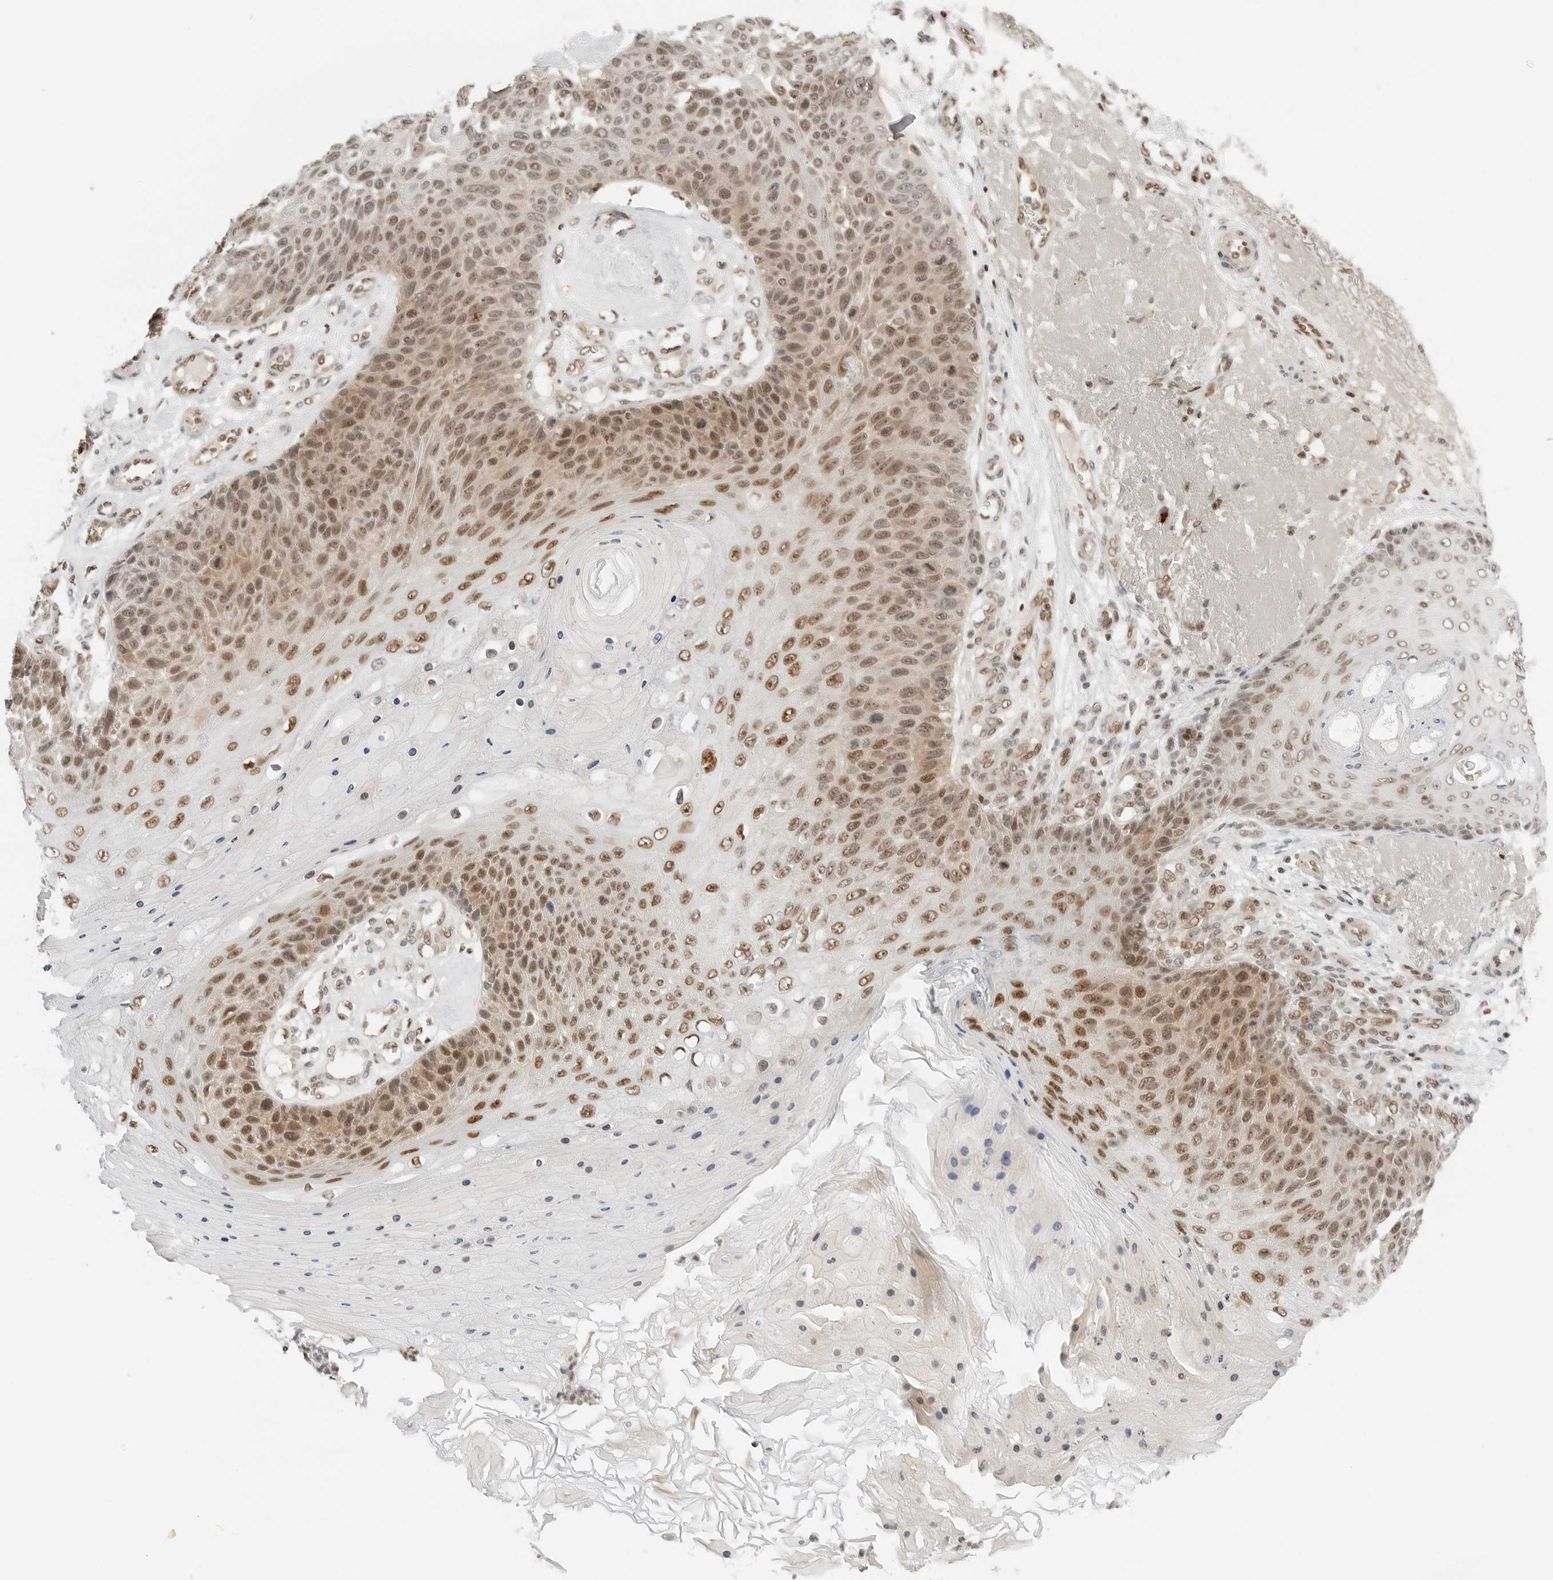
{"staining": {"intensity": "strong", "quantity": ">75%", "location": "nuclear"}, "tissue": "skin cancer", "cell_type": "Tumor cells", "image_type": "cancer", "snomed": [{"axis": "morphology", "description": "Squamous cell carcinoma, NOS"}, {"axis": "topography", "description": "Skin"}], "caption": "IHC image of skin cancer (squamous cell carcinoma) stained for a protein (brown), which shows high levels of strong nuclear staining in about >75% of tumor cells.", "gene": "CRTC2", "patient": {"sex": "female", "age": 88}}